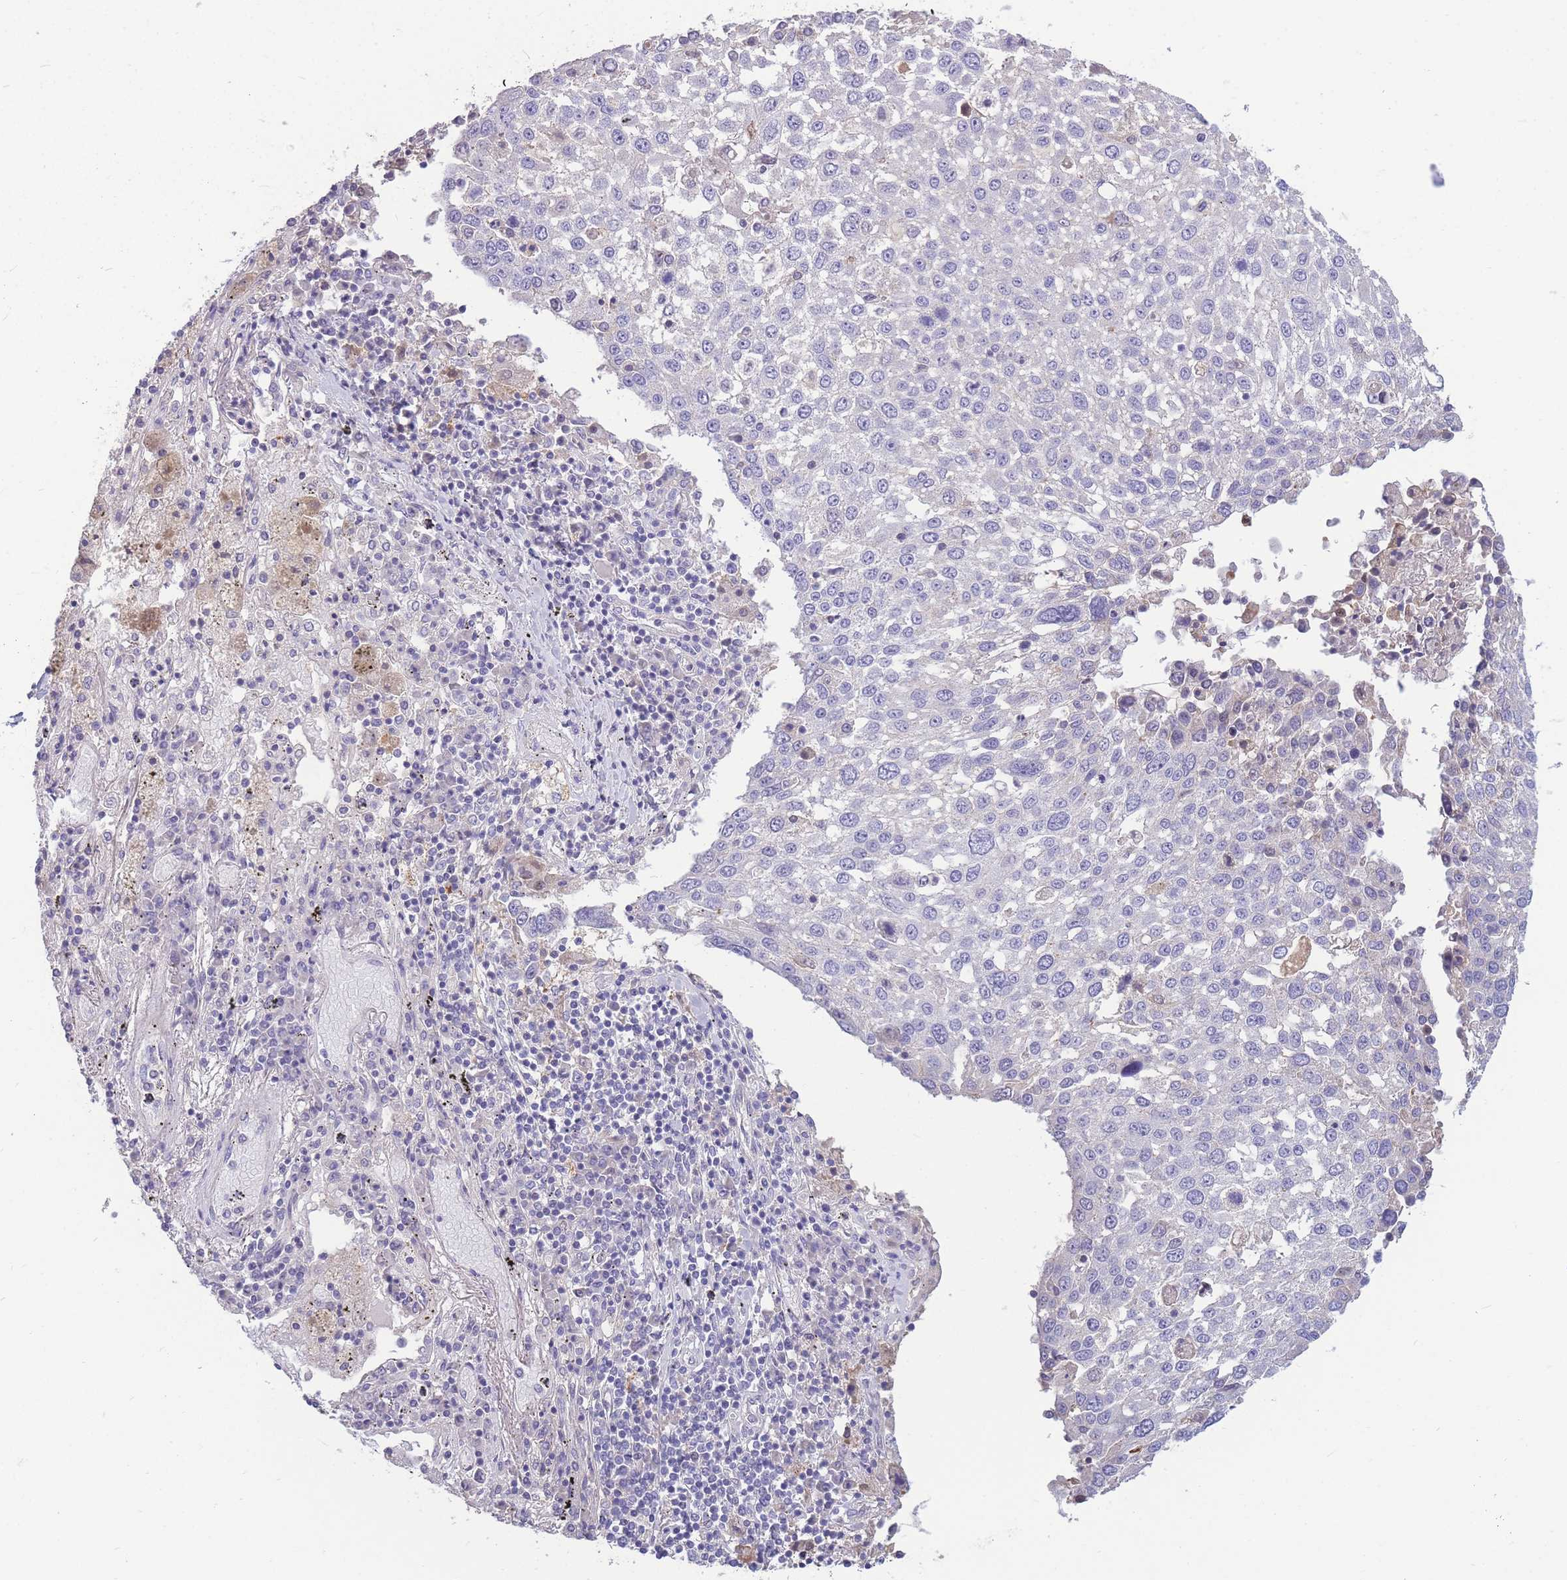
{"staining": {"intensity": "negative", "quantity": "none", "location": "none"}, "tissue": "lung cancer", "cell_type": "Tumor cells", "image_type": "cancer", "snomed": [{"axis": "morphology", "description": "Squamous cell carcinoma, NOS"}, {"axis": "topography", "description": "Lung"}], "caption": "IHC image of human lung cancer (squamous cell carcinoma) stained for a protein (brown), which shows no staining in tumor cells.", "gene": "OR5T1", "patient": {"sex": "male", "age": 65}}